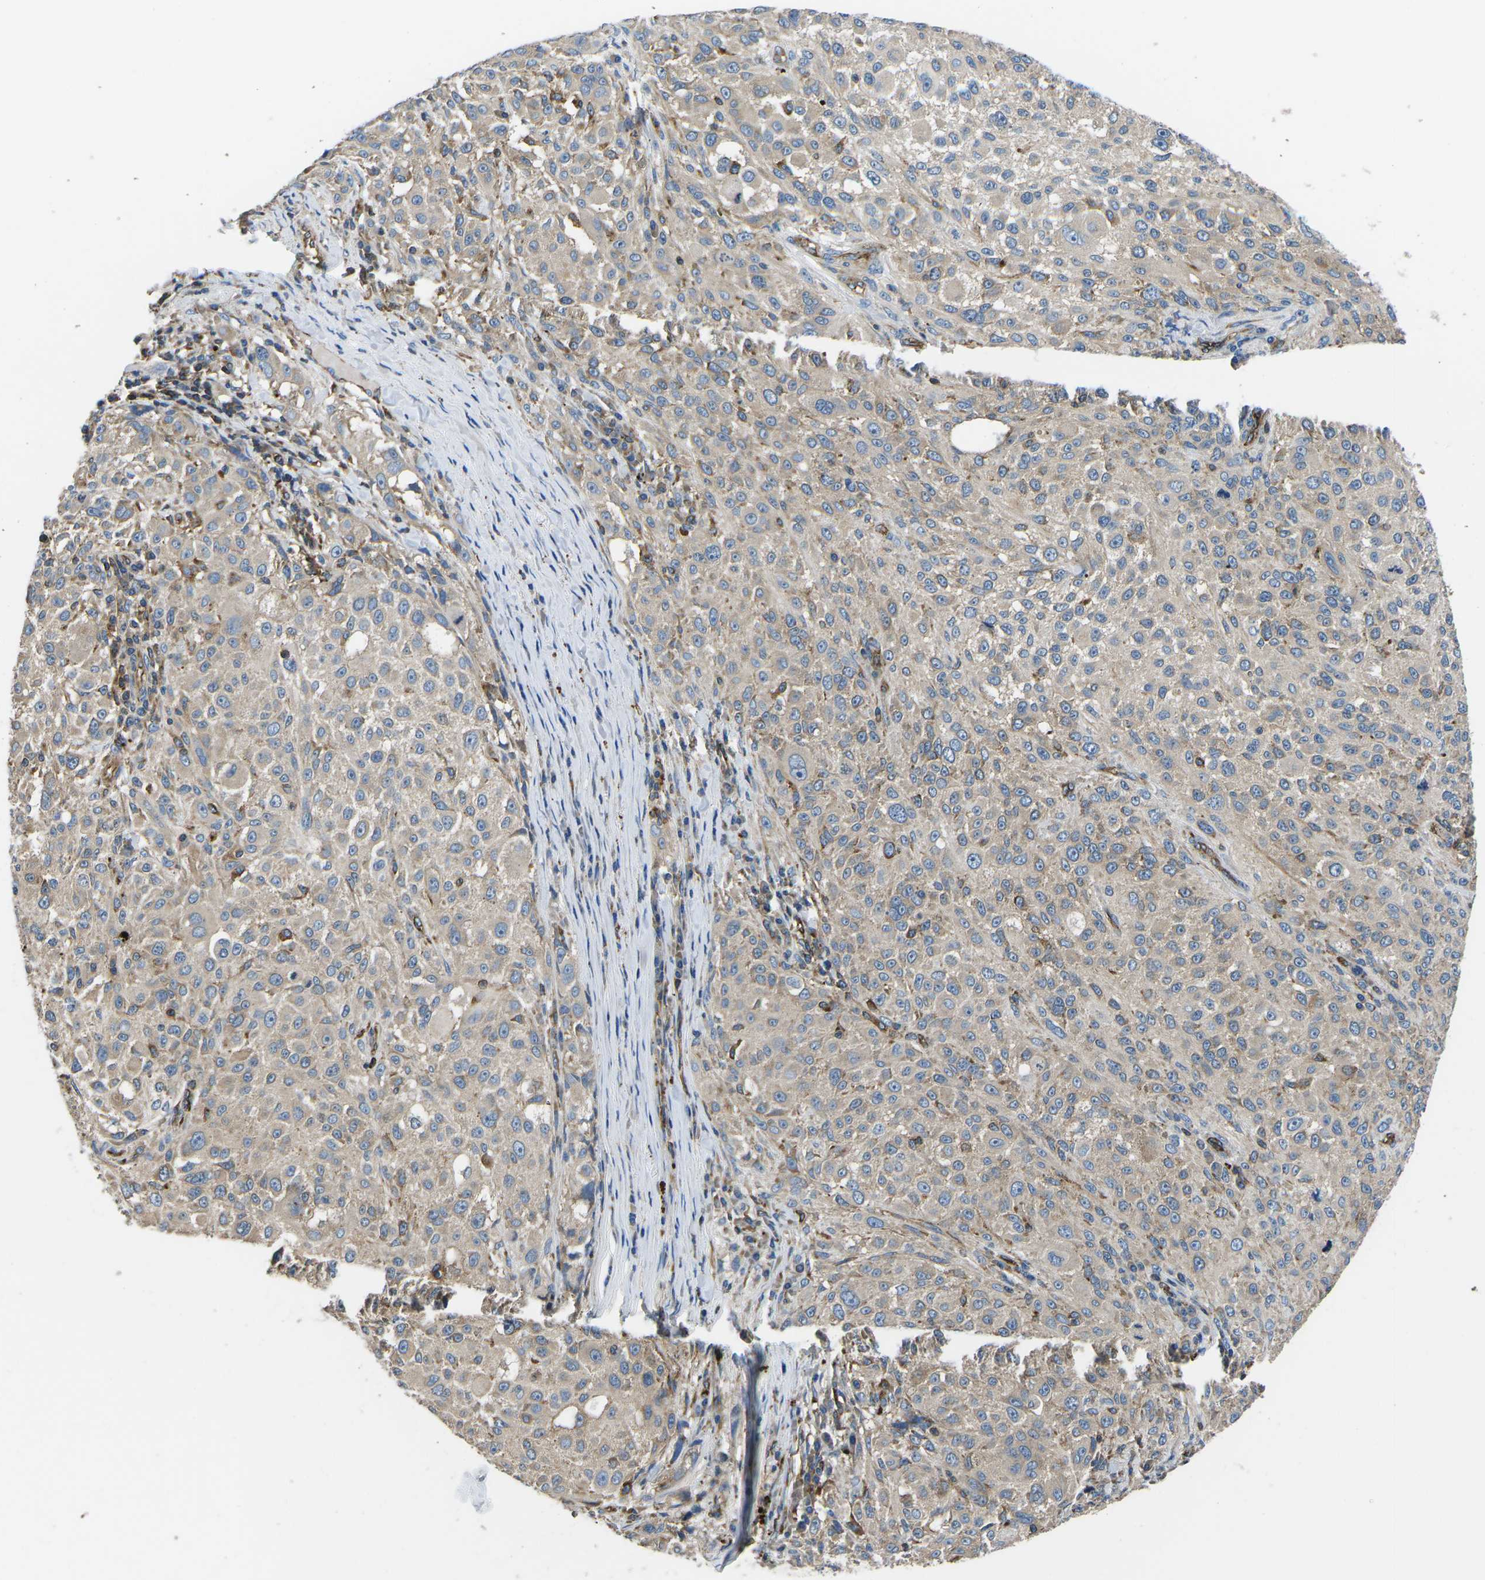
{"staining": {"intensity": "weak", "quantity": ">75%", "location": "cytoplasmic/membranous"}, "tissue": "melanoma", "cell_type": "Tumor cells", "image_type": "cancer", "snomed": [{"axis": "morphology", "description": "Necrosis, NOS"}, {"axis": "morphology", "description": "Malignant melanoma, NOS"}, {"axis": "topography", "description": "Skin"}], "caption": "The micrograph shows staining of malignant melanoma, revealing weak cytoplasmic/membranous protein expression (brown color) within tumor cells.", "gene": "KCNJ15", "patient": {"sex": "female", "age": 87}}